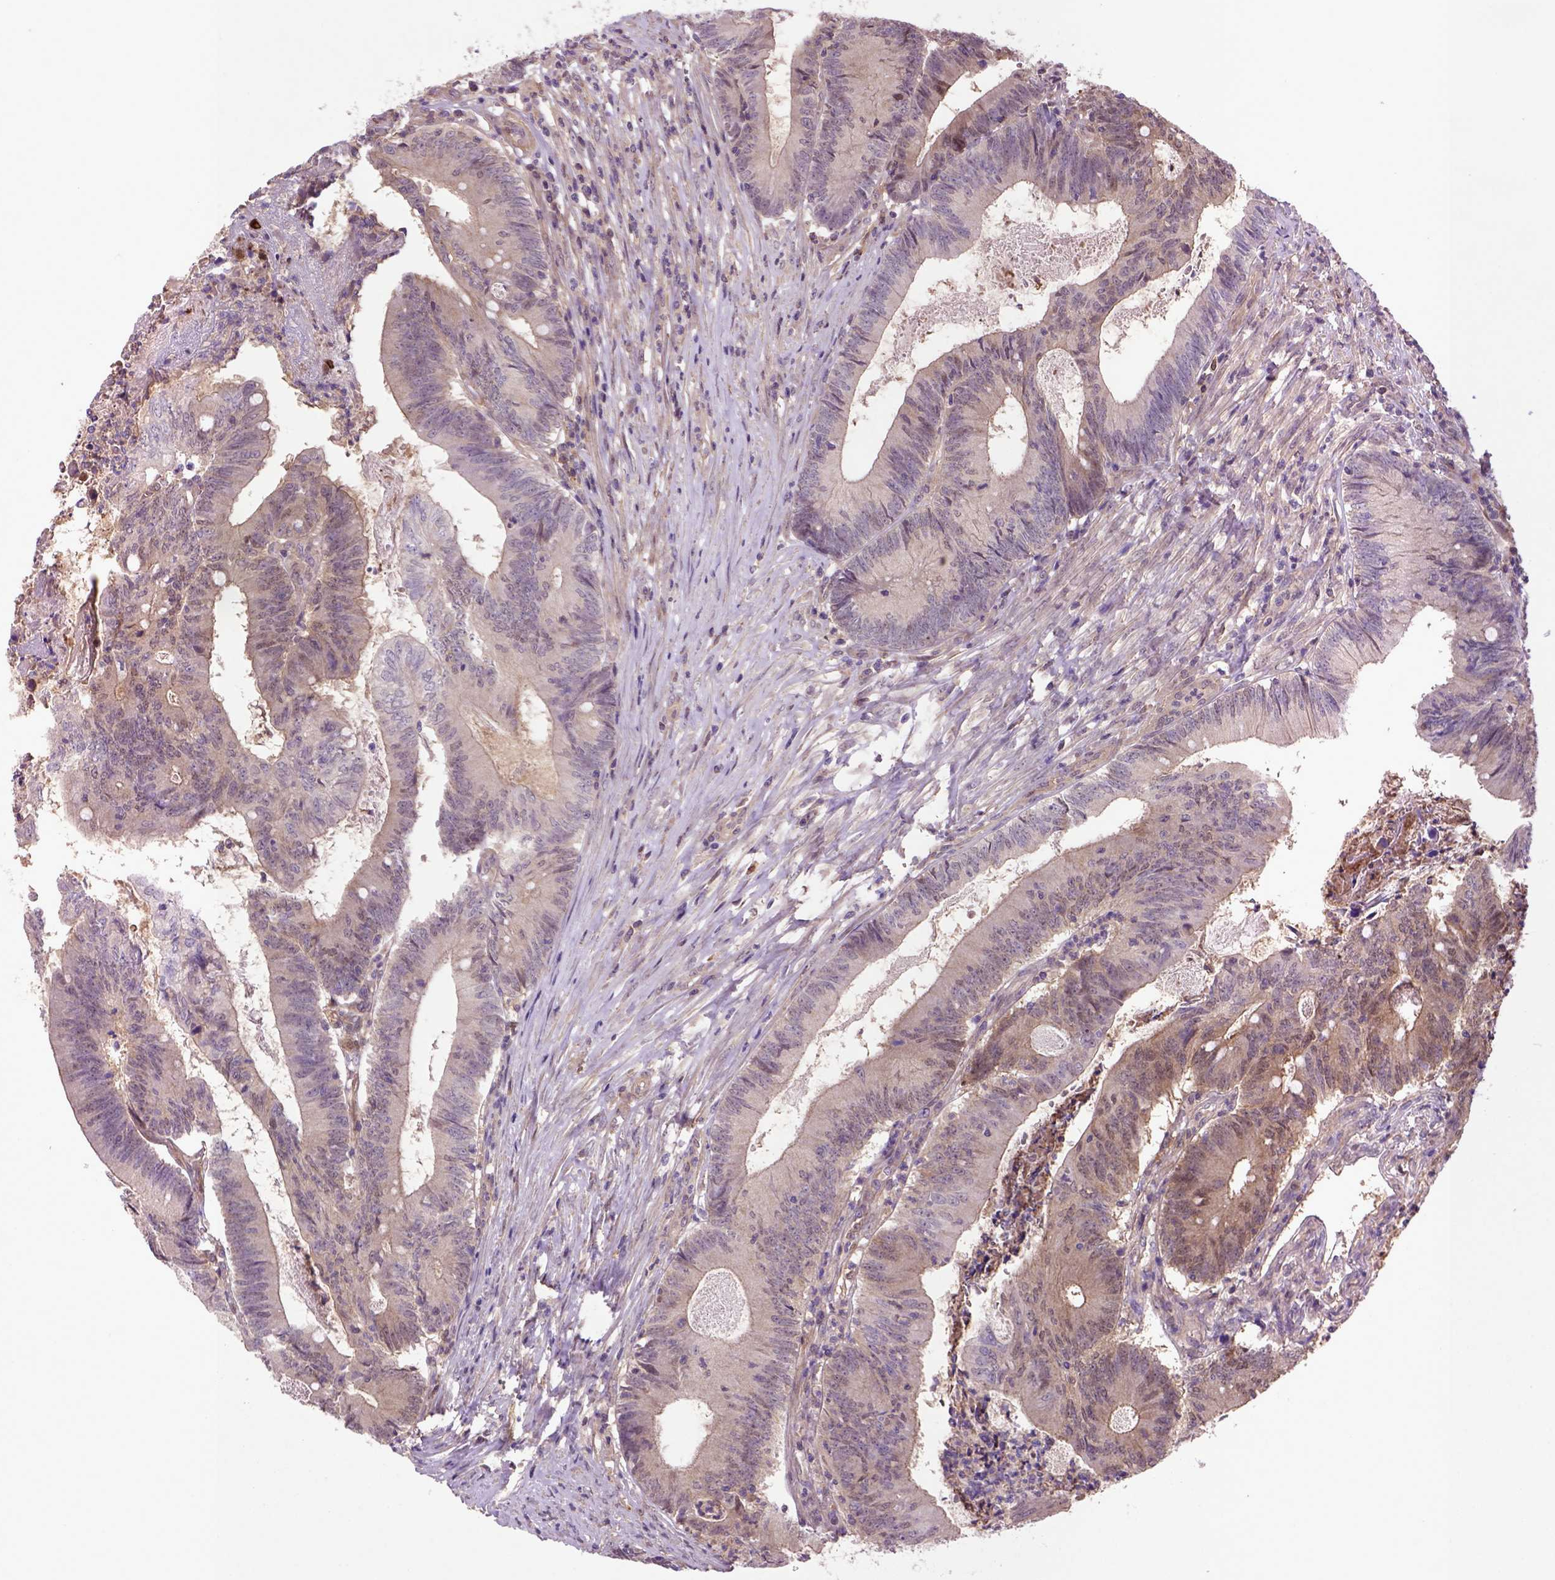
{"staining": {"intensity": "moderate", "quantity": "<25%", "location": "cytoplasmic/membranous"}, "tissue": "colorectal cancer", "cell_type": "Tumor cells", "image_type": "cancer", "snomed": [{"axis": "morphology", "description": "Adenocarcinoma, NOS"}, {"axis": "topography", "description": "Colon"}], "caption": "Colorectal adenocarcinoma stained with a brown dye reveals moderate cytoplasmic/membranous positive expression in about <25% of tumor cells.", "gene": "HSPBP1", "patient": {"sex": "female", "age": 70}}